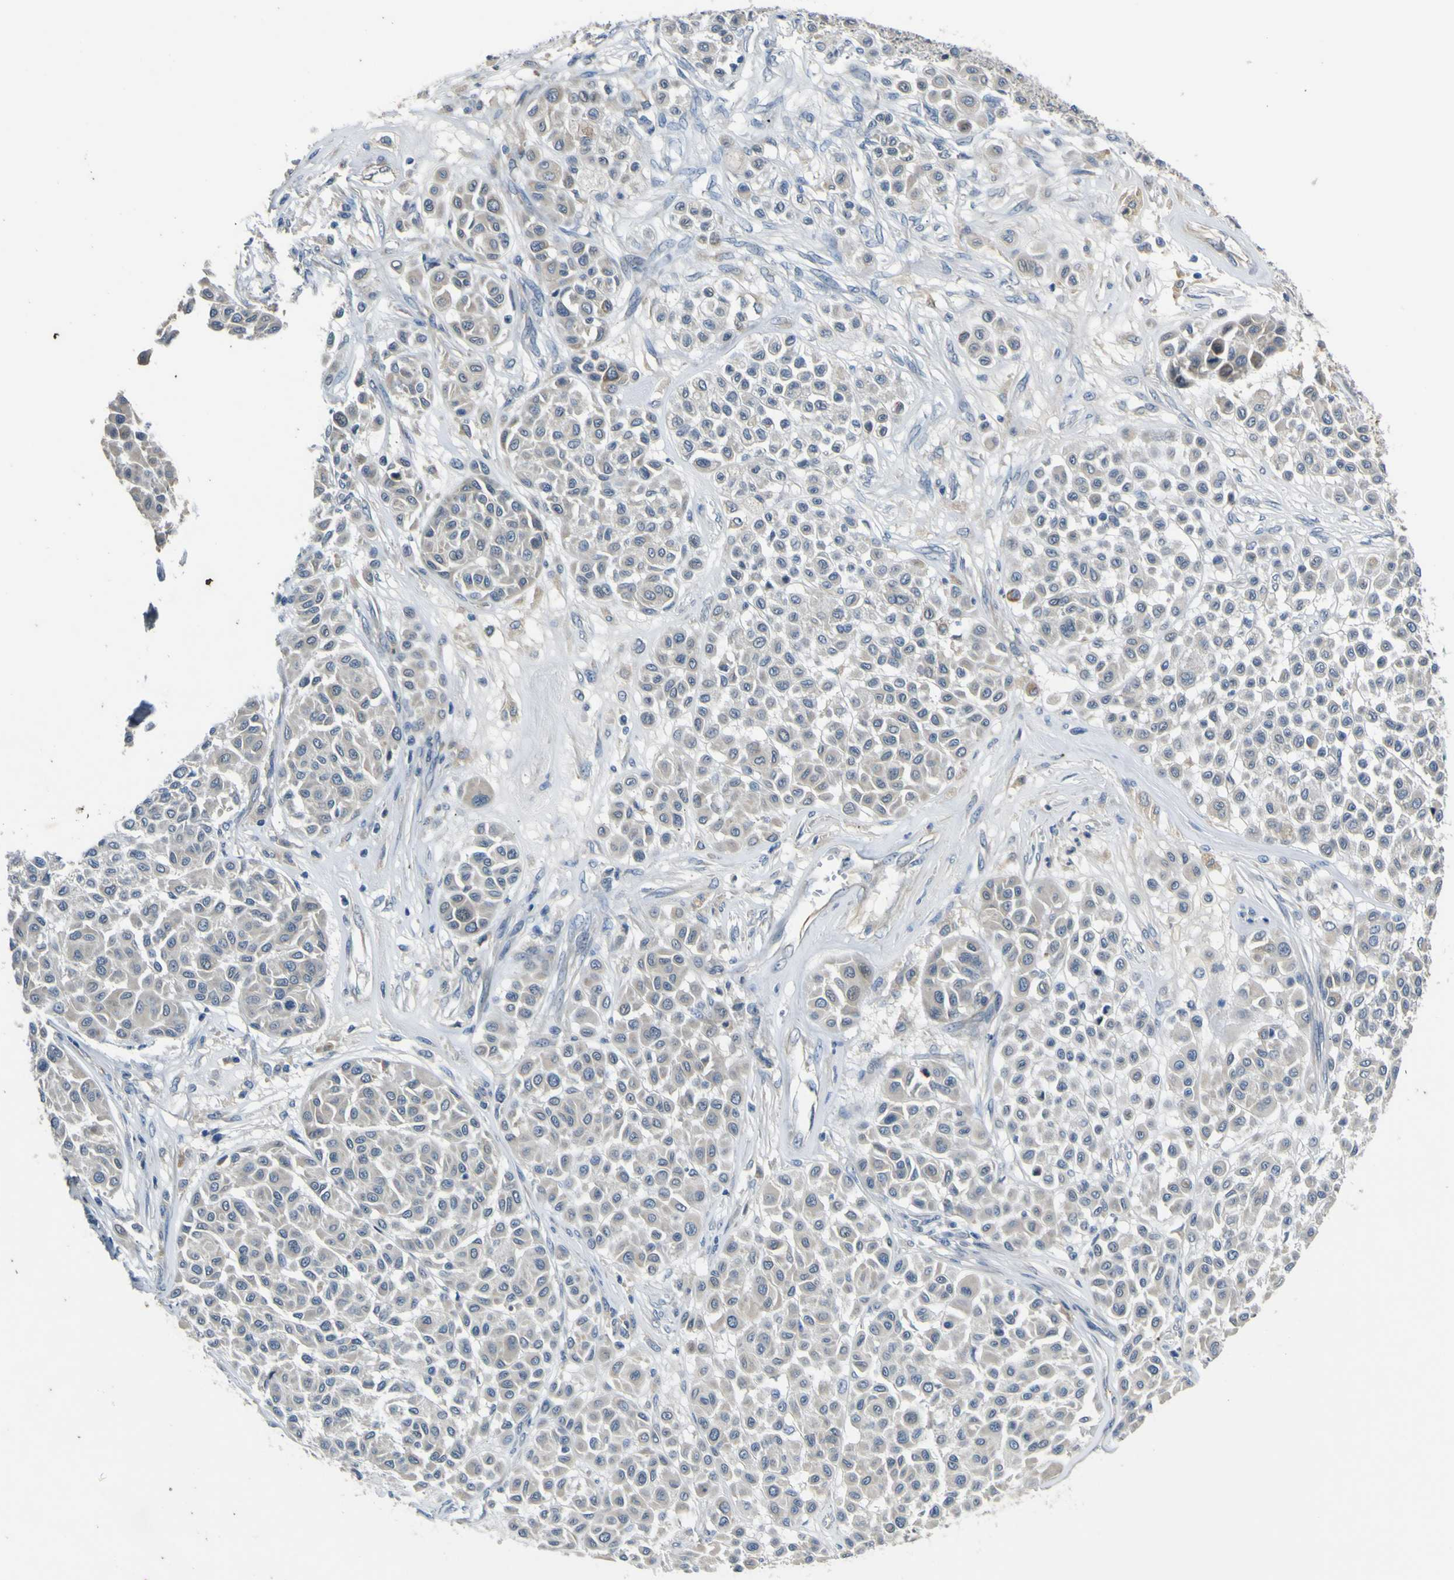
{"staining": {"intensity": "negative", "quantity": "none", "location": "none"}, "tissue": "melanoma", "cell_type": "Tumor cells", "image_type": "cancer", "snomed": [{"axis": "morphology", "description": "Malignant melanoma, Metastatic site"}, {"axis": "topography", "description": "Soft tissue"}], "caption": "This is an immunohistochemistry image of human melanoma. There is no staining in tumor cells.", "gene": "LDLR", "patient": {"sex": "male", "age": 41}}